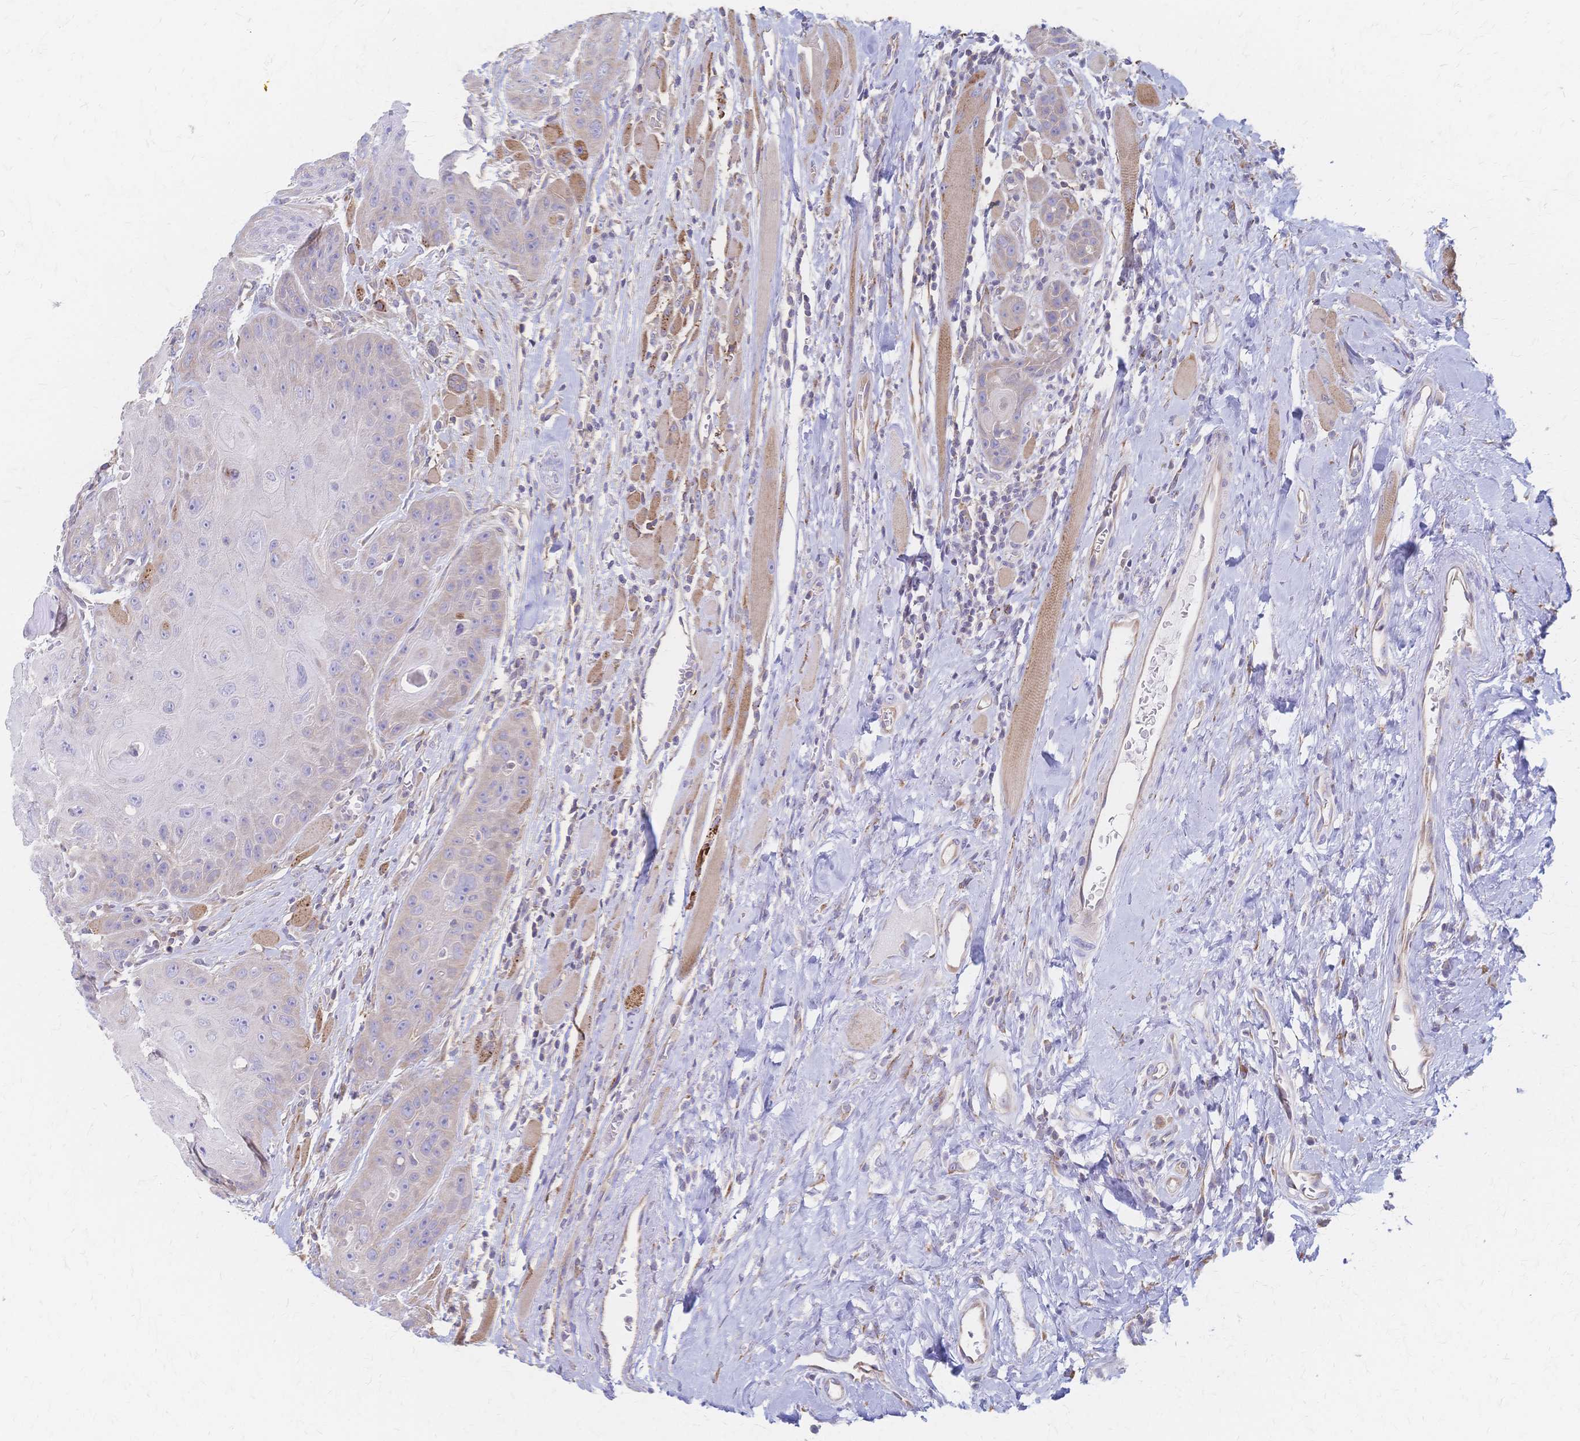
{"staining": {"intensity": "weak", "quantity": "<25%", "location": "cytoplasmic/membranous"}, "tissue": "head and neck cancer", "cell_type": "Tumor cells", "image_type": "cancer", "snomed": [{"axis": "morphology", "description": "Squamous cell carcinoma, NOS"}, {"axis": "topography", "description": "Head-Neck"}], "caption": "Head and neck cancer was stained to show a protein in brown. There is no significant positivity in tumor cells.", "gene": "CYB5A", "patient": {"sex": "female", "age": 59}}